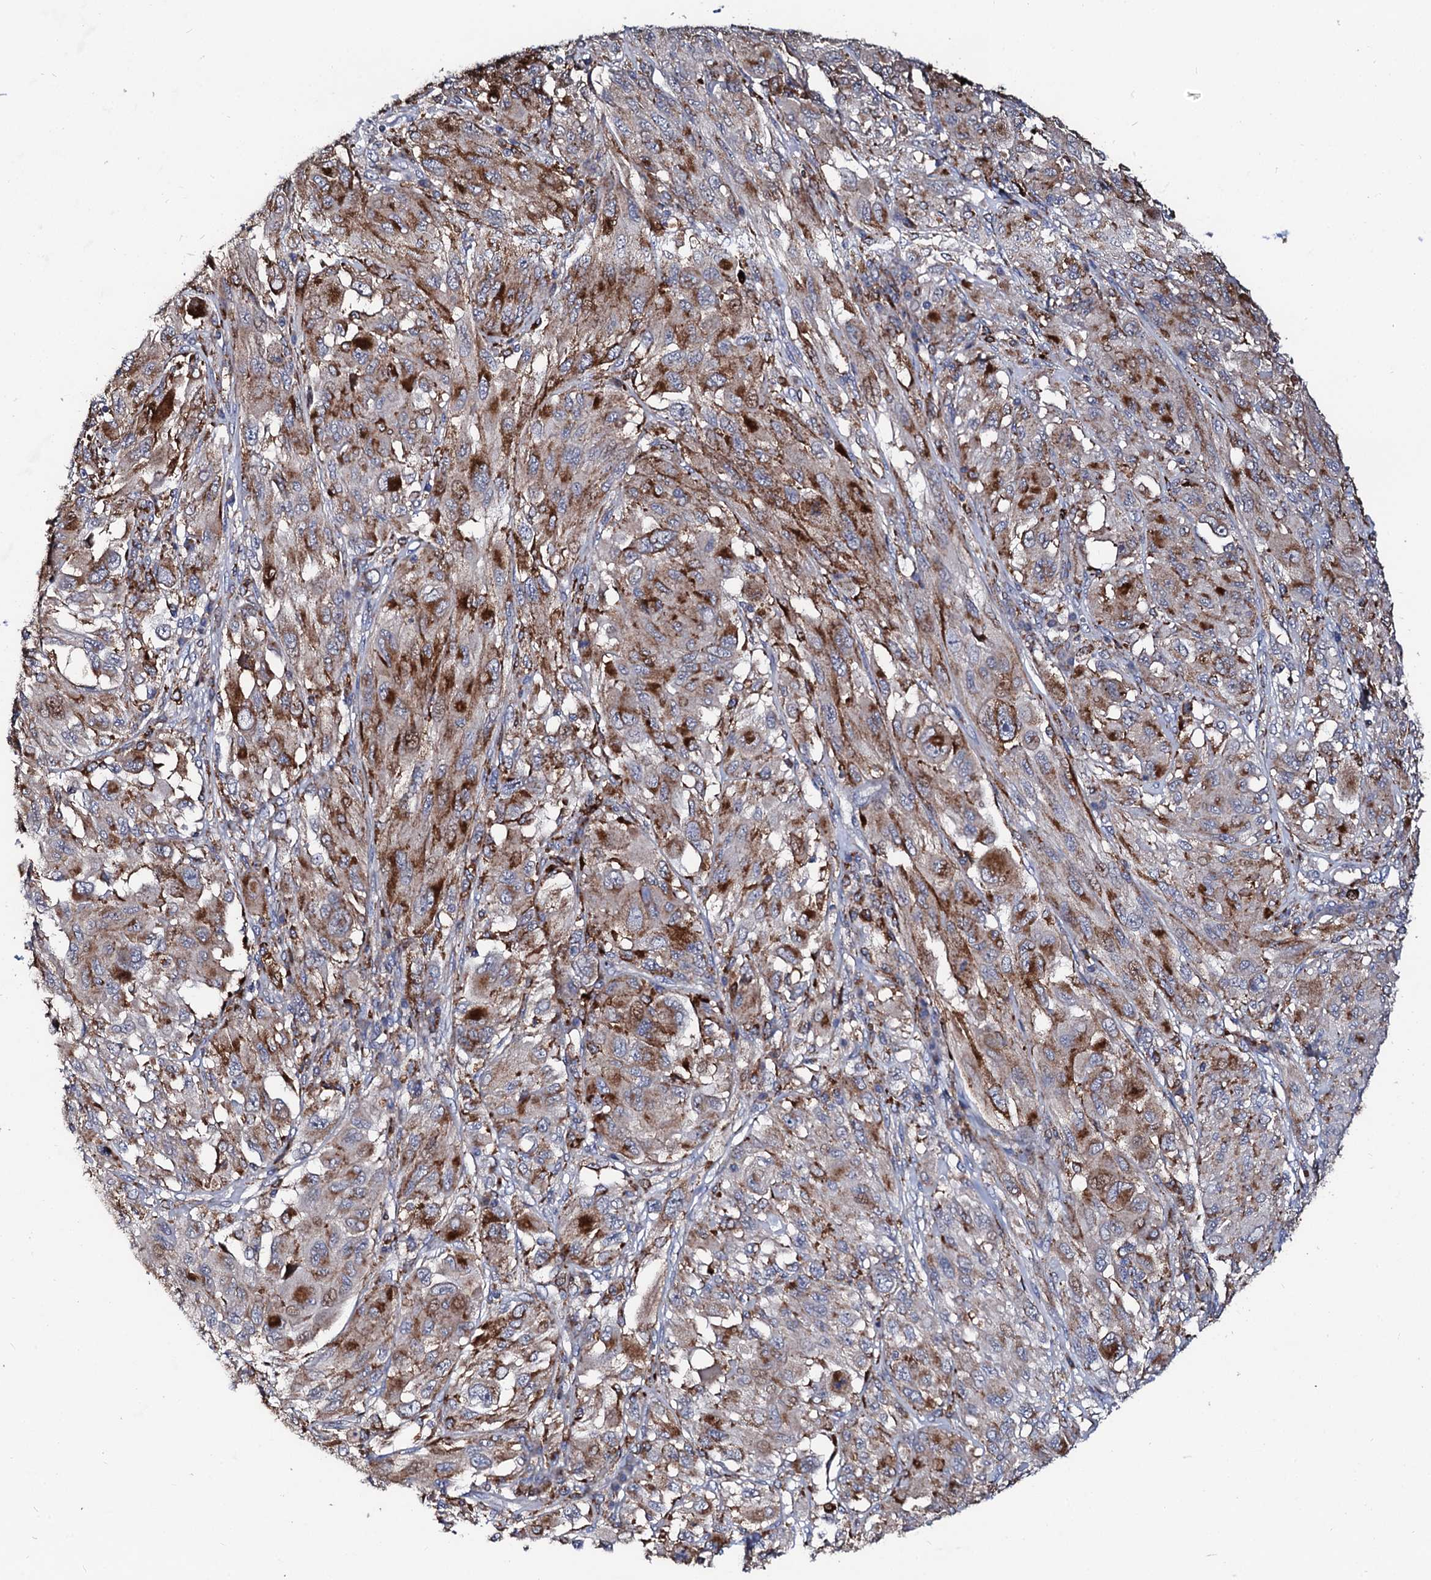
{"staining": {"intensity": "moderate", "quantity": ">75%", "location": "cytoplasmic/membranous"}, "tissue": "melanoma", "cell_type": "Tumor cells", "image_type": "cancer", "snomed": [{"axis": "morphology", "description": "Malignant melanoma, NOS"}, {"axis": "topography", "description": "Skin"}], "caption": "Moderate cytoplasmic/membranous protein positivity is present in approximately >75% of tumor cells in melanoma. Immunohistochemistry (ihc) stains the protein of interest in brown and the nuclei are stained blue.", "gene": "TCIRG1", "patient": {"sex": "female", "age": 91}}